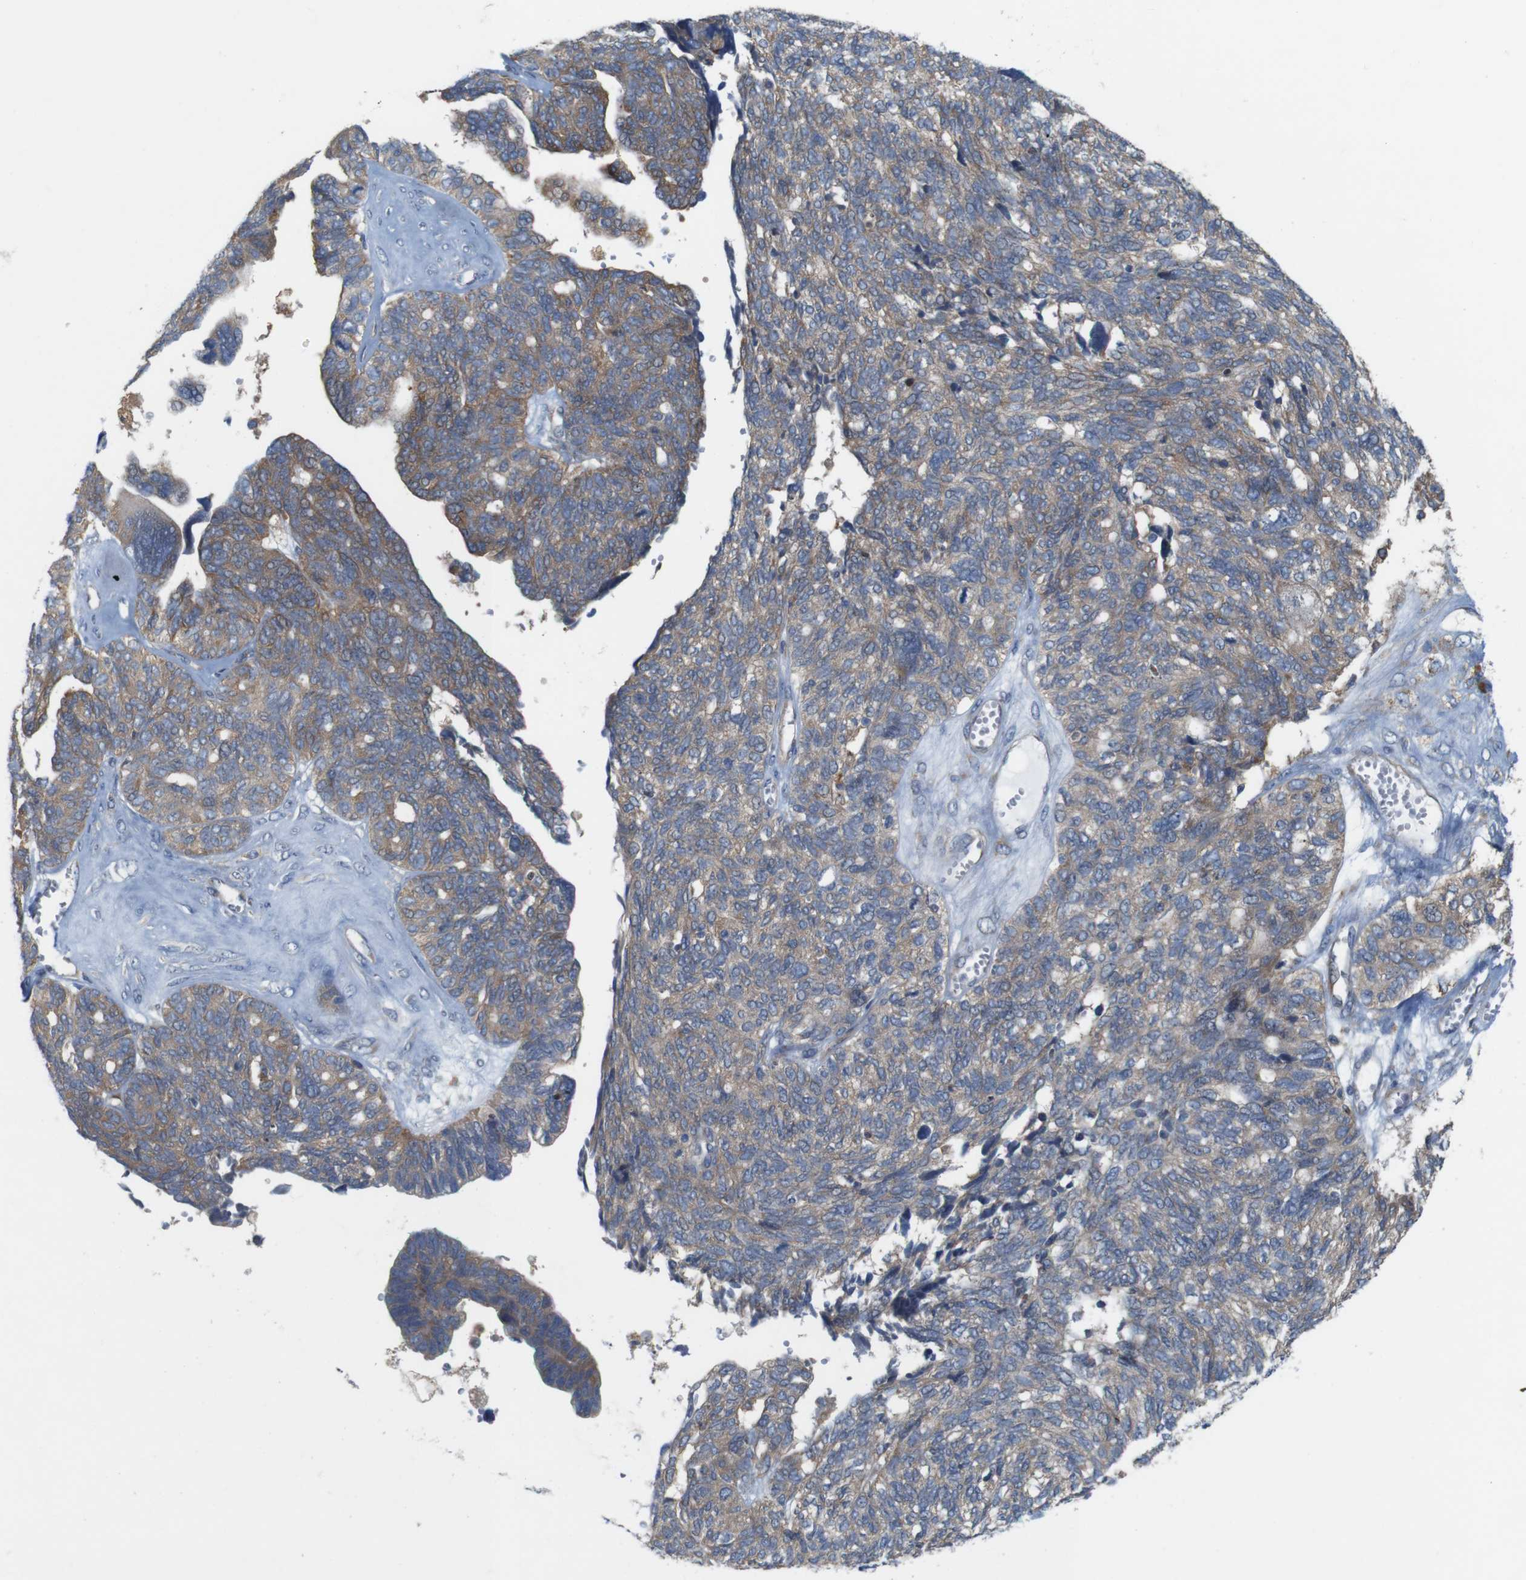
{"staining": {"intensity": "weak", "quantity": ">75%", "location": "cytoplasmic/membranous"}, "tissue": "ovarian cancer", "cell_type": "Tumor cells", "image_type": "cancer", "snomed": [{"axis": "morphology", "description": "Cystadenocarcinoma, serous, NOS"}, {"axis": "topography", "description": "Ovary"}], "caption": "The micrograph exhibits staining of ovarian serous cystadenocarcinoma, revealing weak cytoplasmic/membranous protein expression (brown color) within tumor cells.", "gene": "SIGLEC8", "patient": {"sex": "female", "age": 79}}